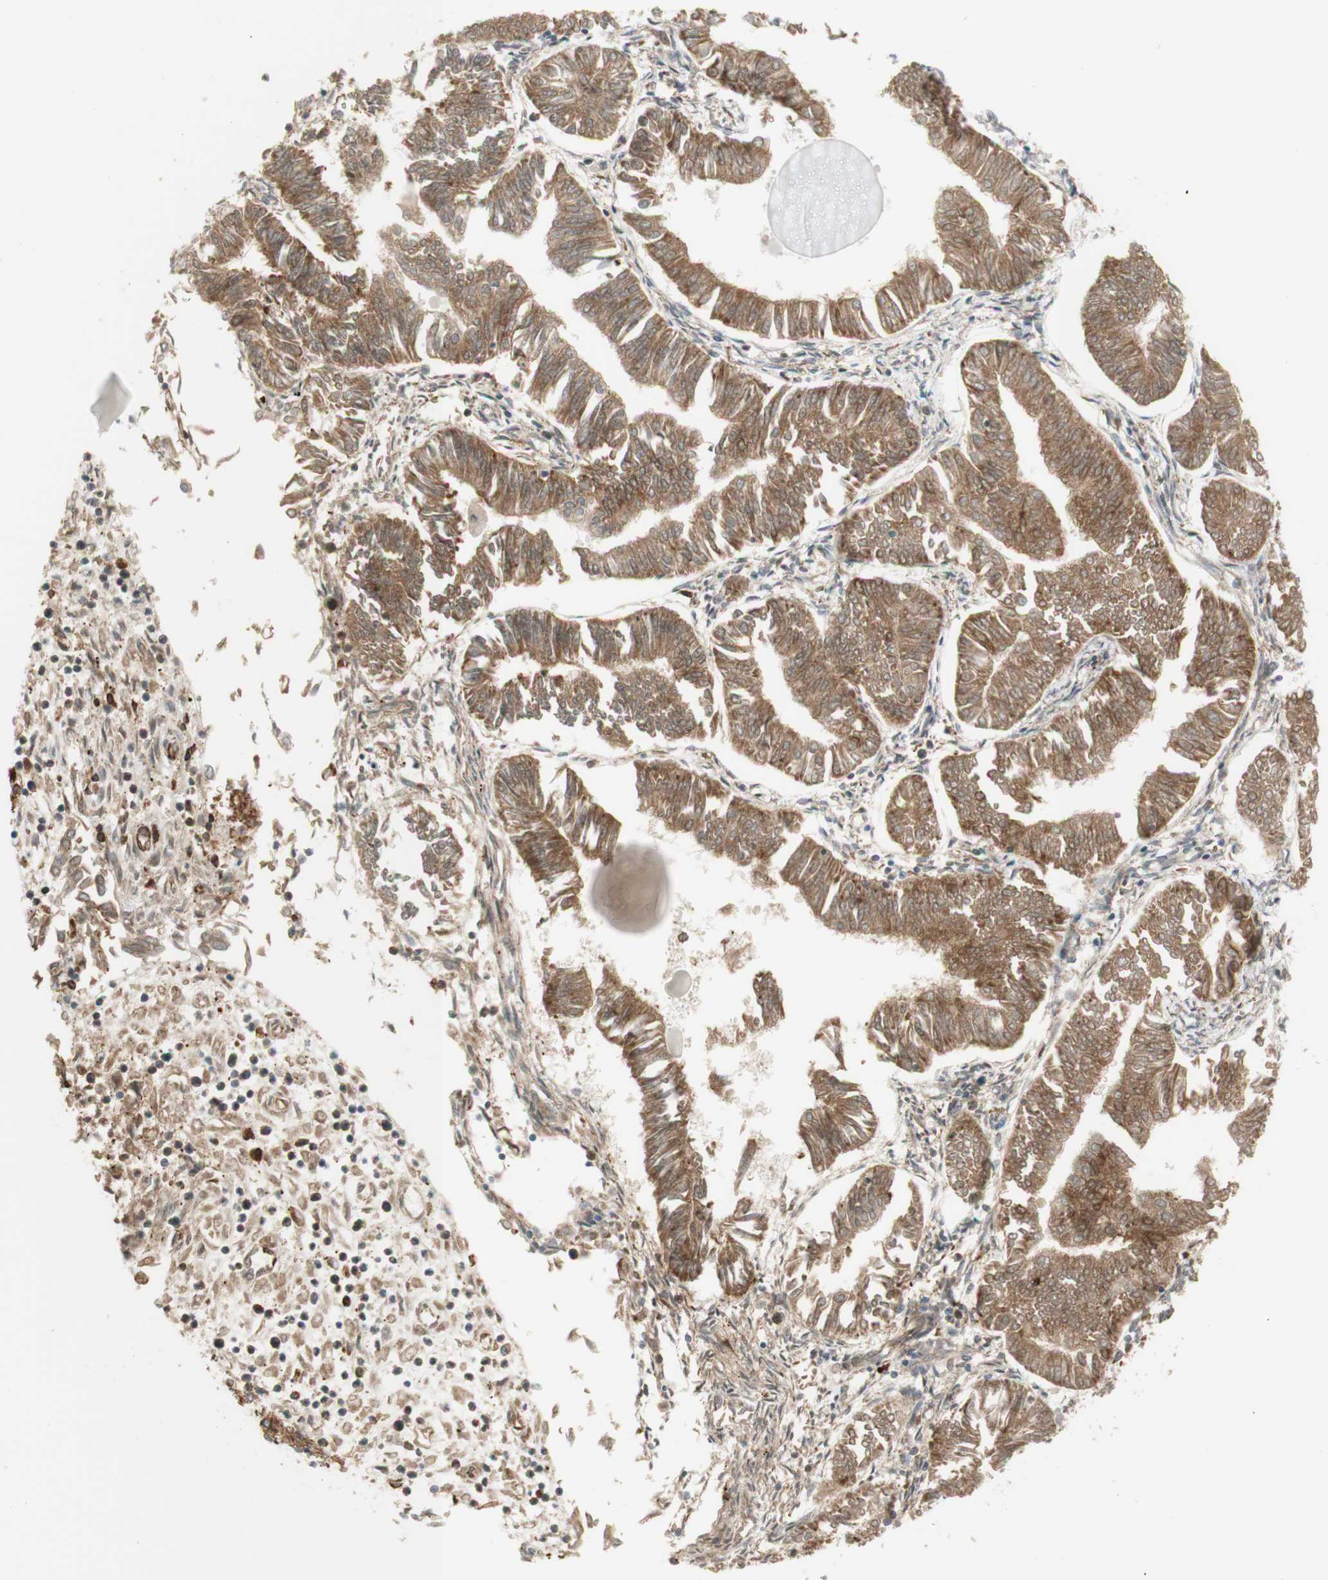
{"staining": {"intensity": "moderate", "quantity": ">75%", "location": "cytoplasmic/membranous"}, "tissue": "endometrial cancer", "cell_type": "Tumor cells", "image_type": "cancer", "snomed": [{"axis": "morphology", "description": "Adenocarcinoma, NOS"}, {"axis": "topography", "description": "Endometrium"}], "caption": "This histopathology image demonstrates immunohistochemistry (IHC) staining of endometrial cancer (adenocarcinoma), with medium moderate cytoplasmic/membranous positivity in approximately >75% of tumor cells.", "gene": "MANF", "patient": {"sex": "female", "age": 53}}